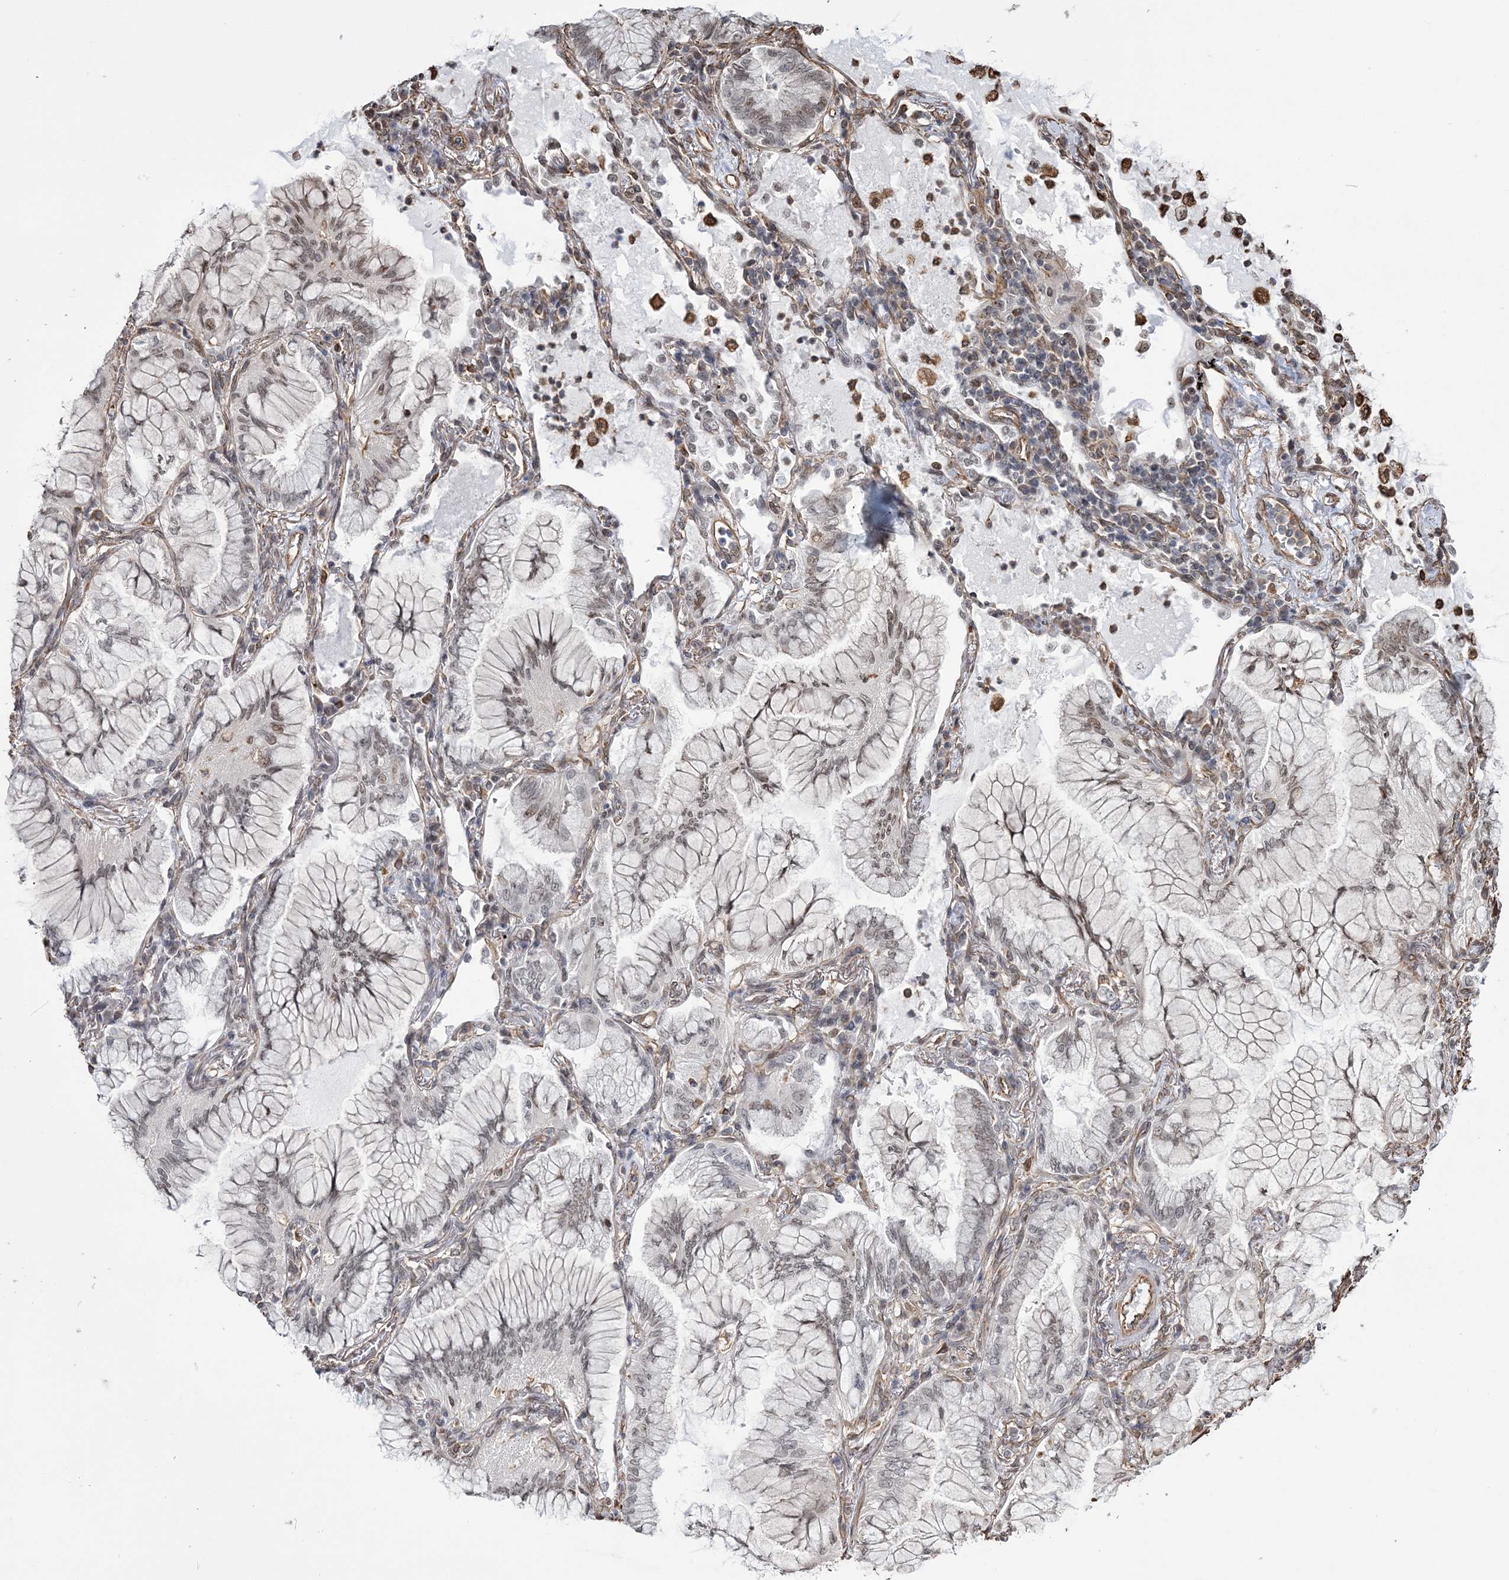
{"staining": {"intensity": "weak", "quantity": "25%-75%", "location": "nuclear"}, "tissue": "lung cancer", "cell_type": "Tumor cells", "image_type": "cancer", "snomed": [{"axis": "morphology", "description": "Adenocarcinoma, NOS"}, {"axis": "topography", "description": "Lung"}], "caption": "Immunohistochemistry (IHC) histopathology image of human lung adenocarcinoma stained for a protein (brown), which shows low levels of weak nuclear positivity in about 25%-75% of tumor cells.", "gene": "ATP11B", "patient": {"sex": "female", "age": 70}}